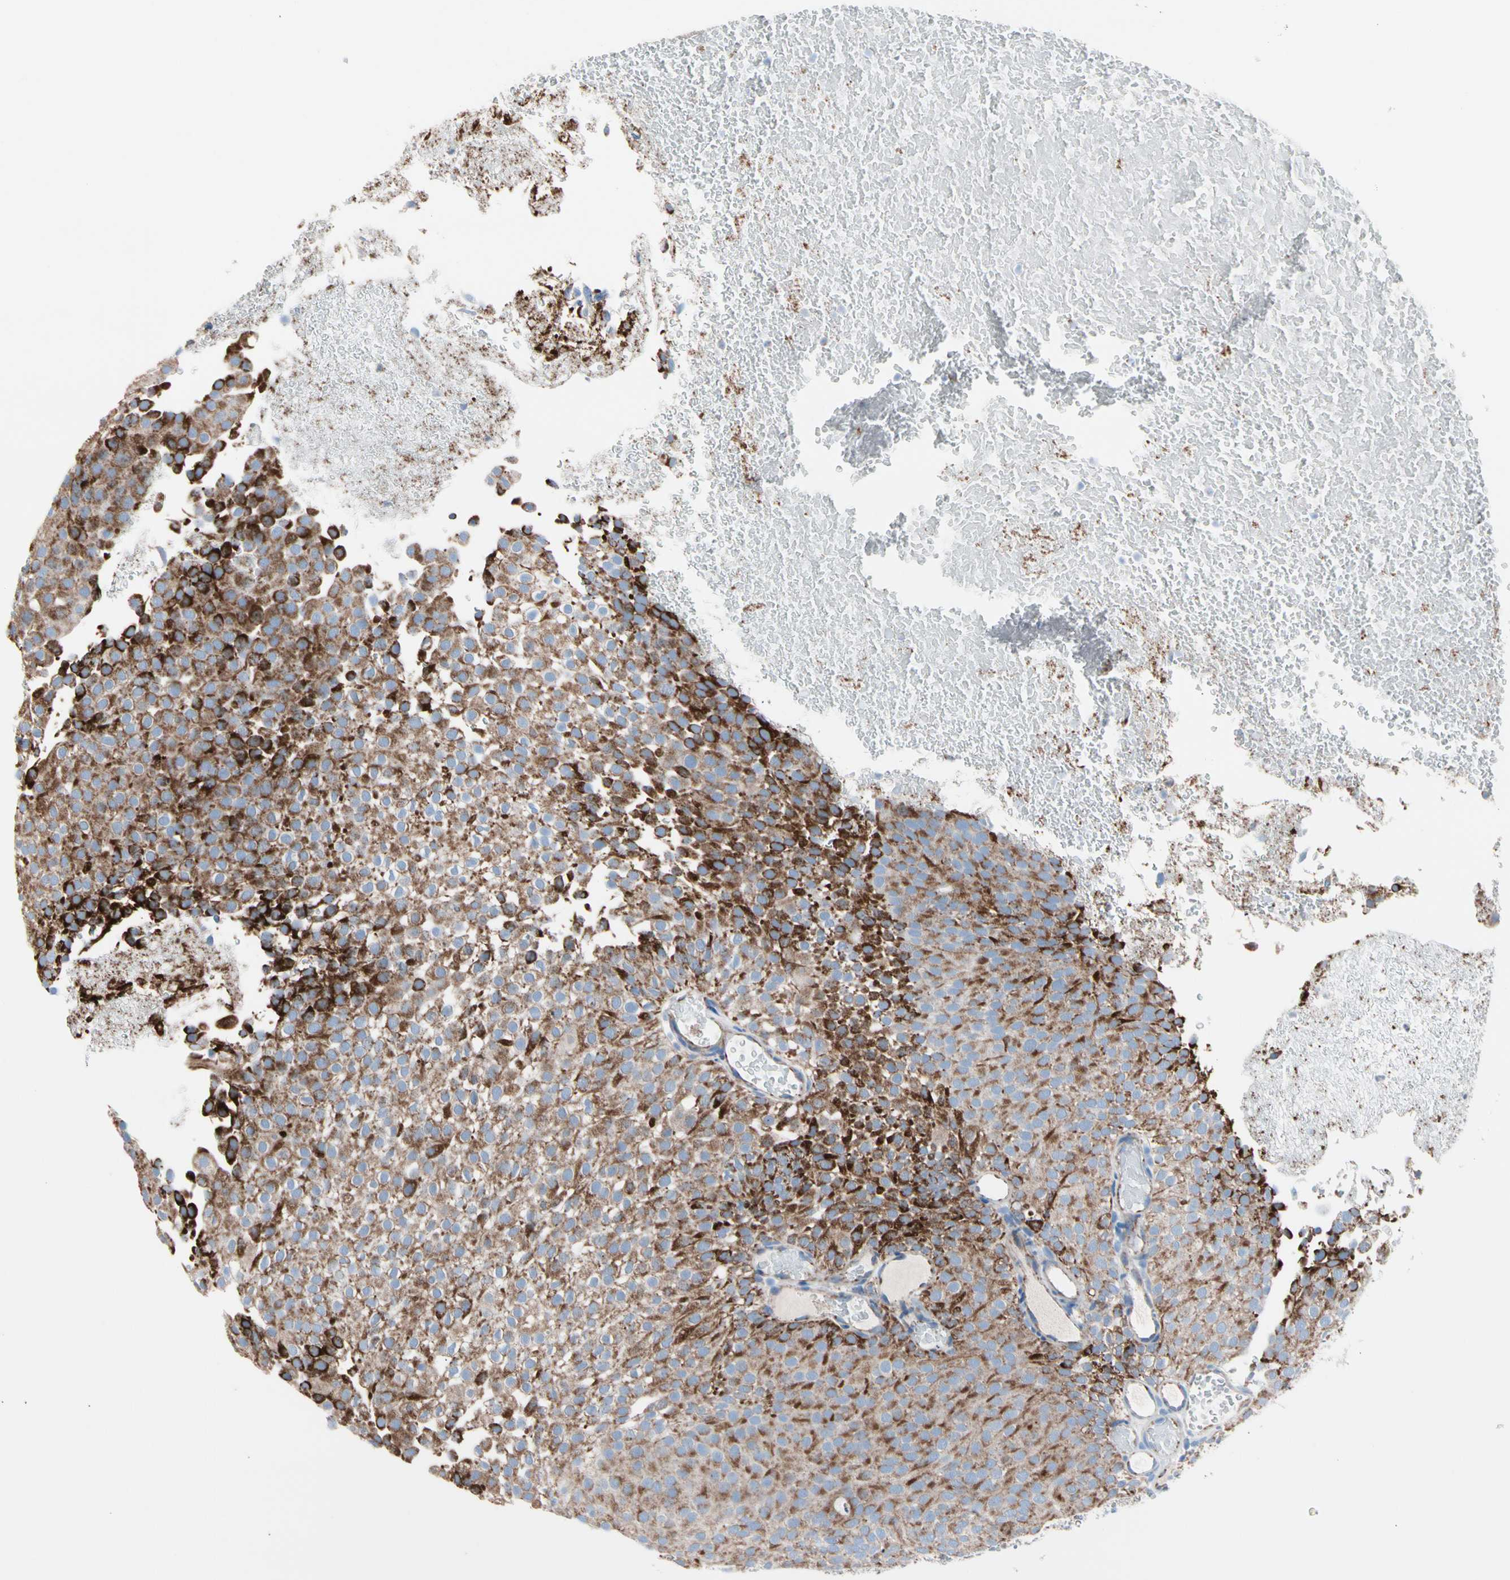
{"staining": {"intensity": "strong", "quantity": ">75%", "location": "cytoplasmic/membranous"}, "tissue": "urothelial cancer", "cell_type": "Tumor cells", "image_type": "cancer", "snomed": [{"axis": "morphology", "description": "Urothelial carcinoma, Low grade"}, {"axis": "topography", "description": "Urinary bladder"}], "caption": "Immunohistochemistry (IHC) of urothelial cancer shows high levels of strong cytoplasmic/membranous staining in approximately >75% of tumor cells.", "gene": "HK1", "patient": {"sex": "male", "age": 78}}